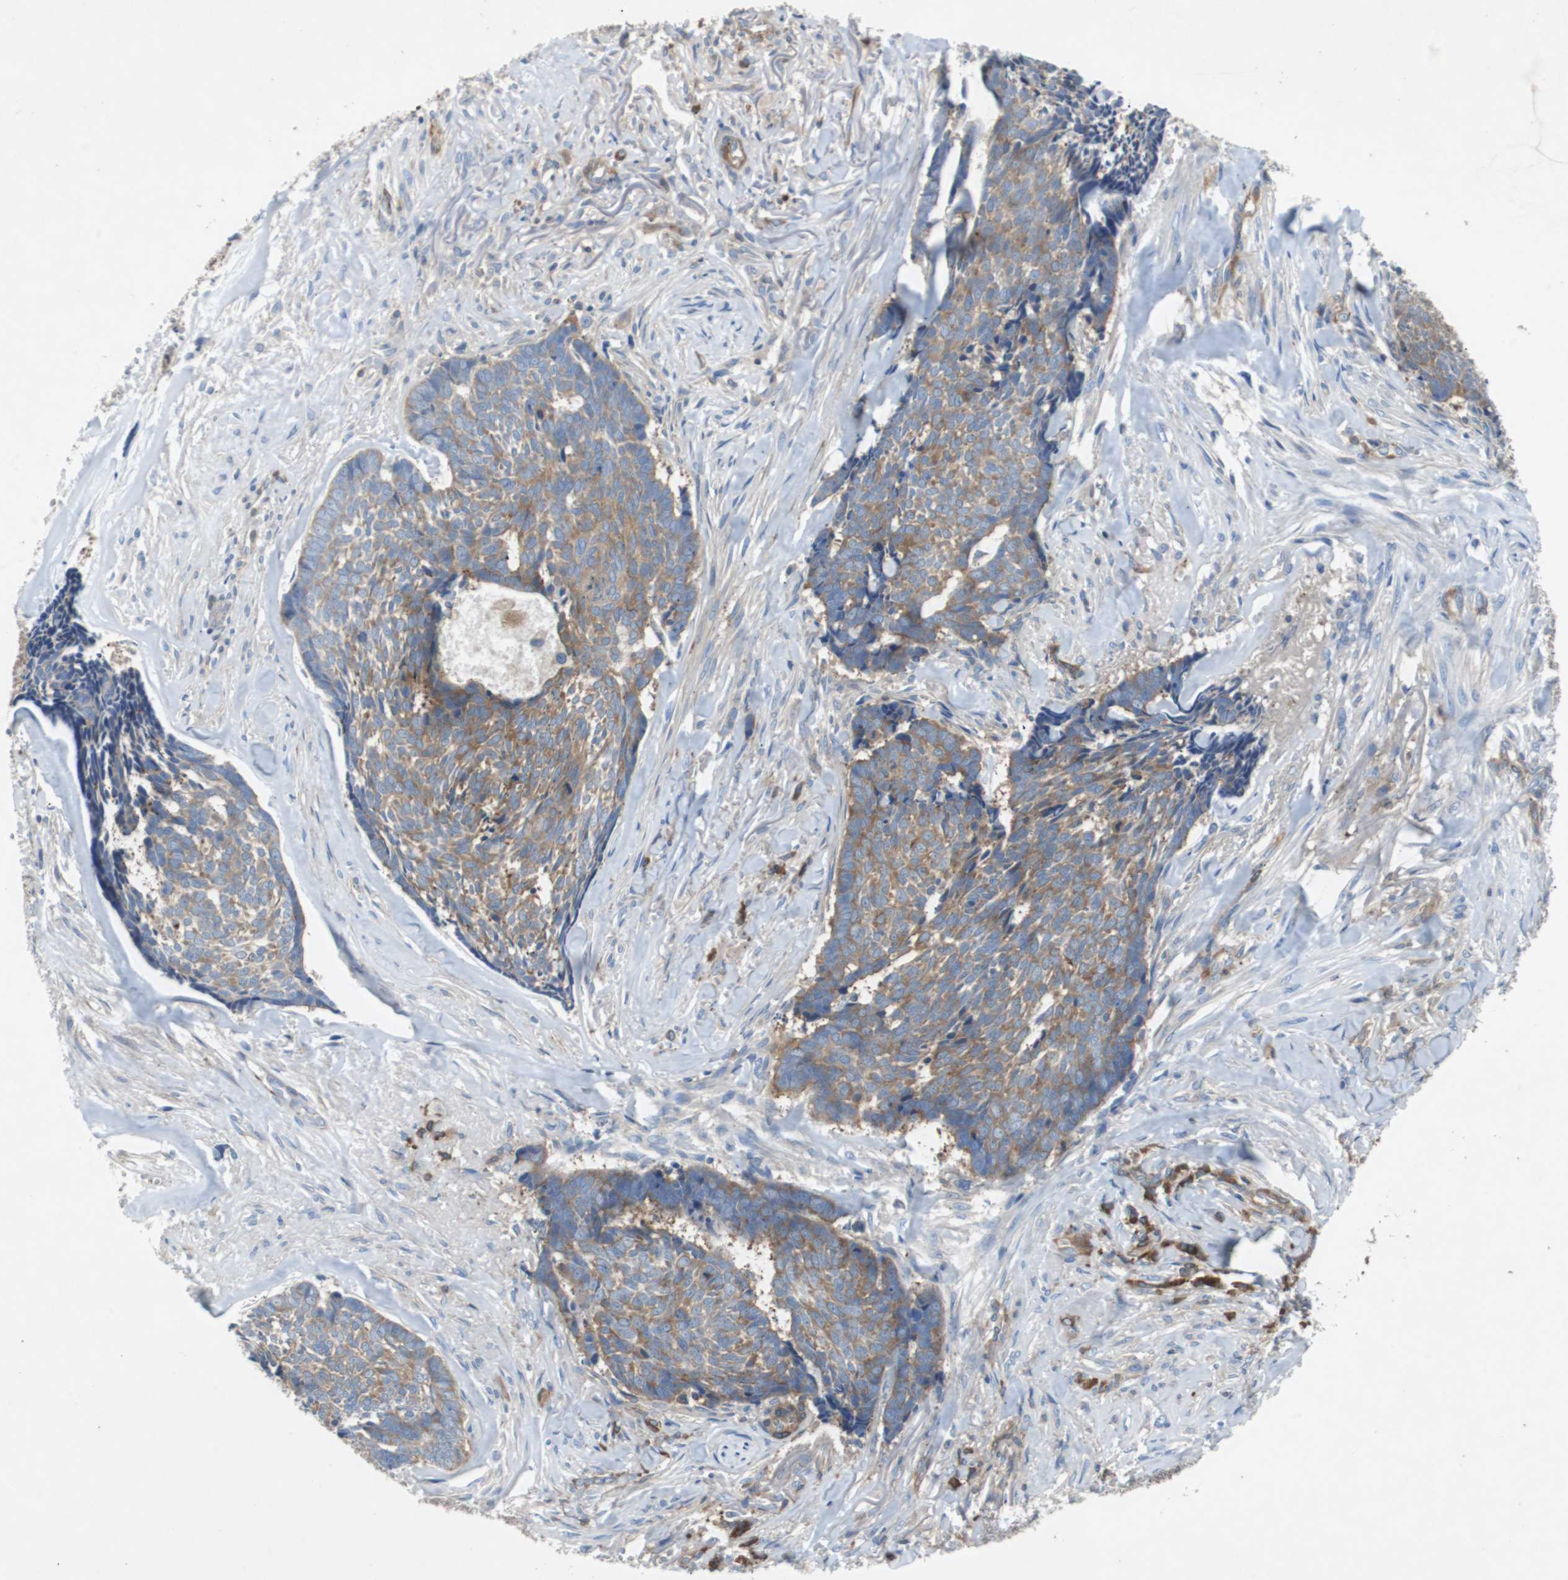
{"staining": {"intensity": "moderate", "quantity": ">75%", "location": "cytoplasmic/membranous"}, "tissue": "skin cancer", "cell_type": "Tumor cells", "image_type": "cancer", "snomed": [{"axis": "morphology", "description": "Basal cell carcinoma"}, {"axis": "topography", "description": "Skin"}], "caption": "This histopathology image displays IHC staining of human skin cancer (basal cell carcinoma), with medium moderate cytoplasmic/membranous expression in about >75% of tumor cells.", "gene": "GYS1", "patient": {"sex": "male", "age": 84}}